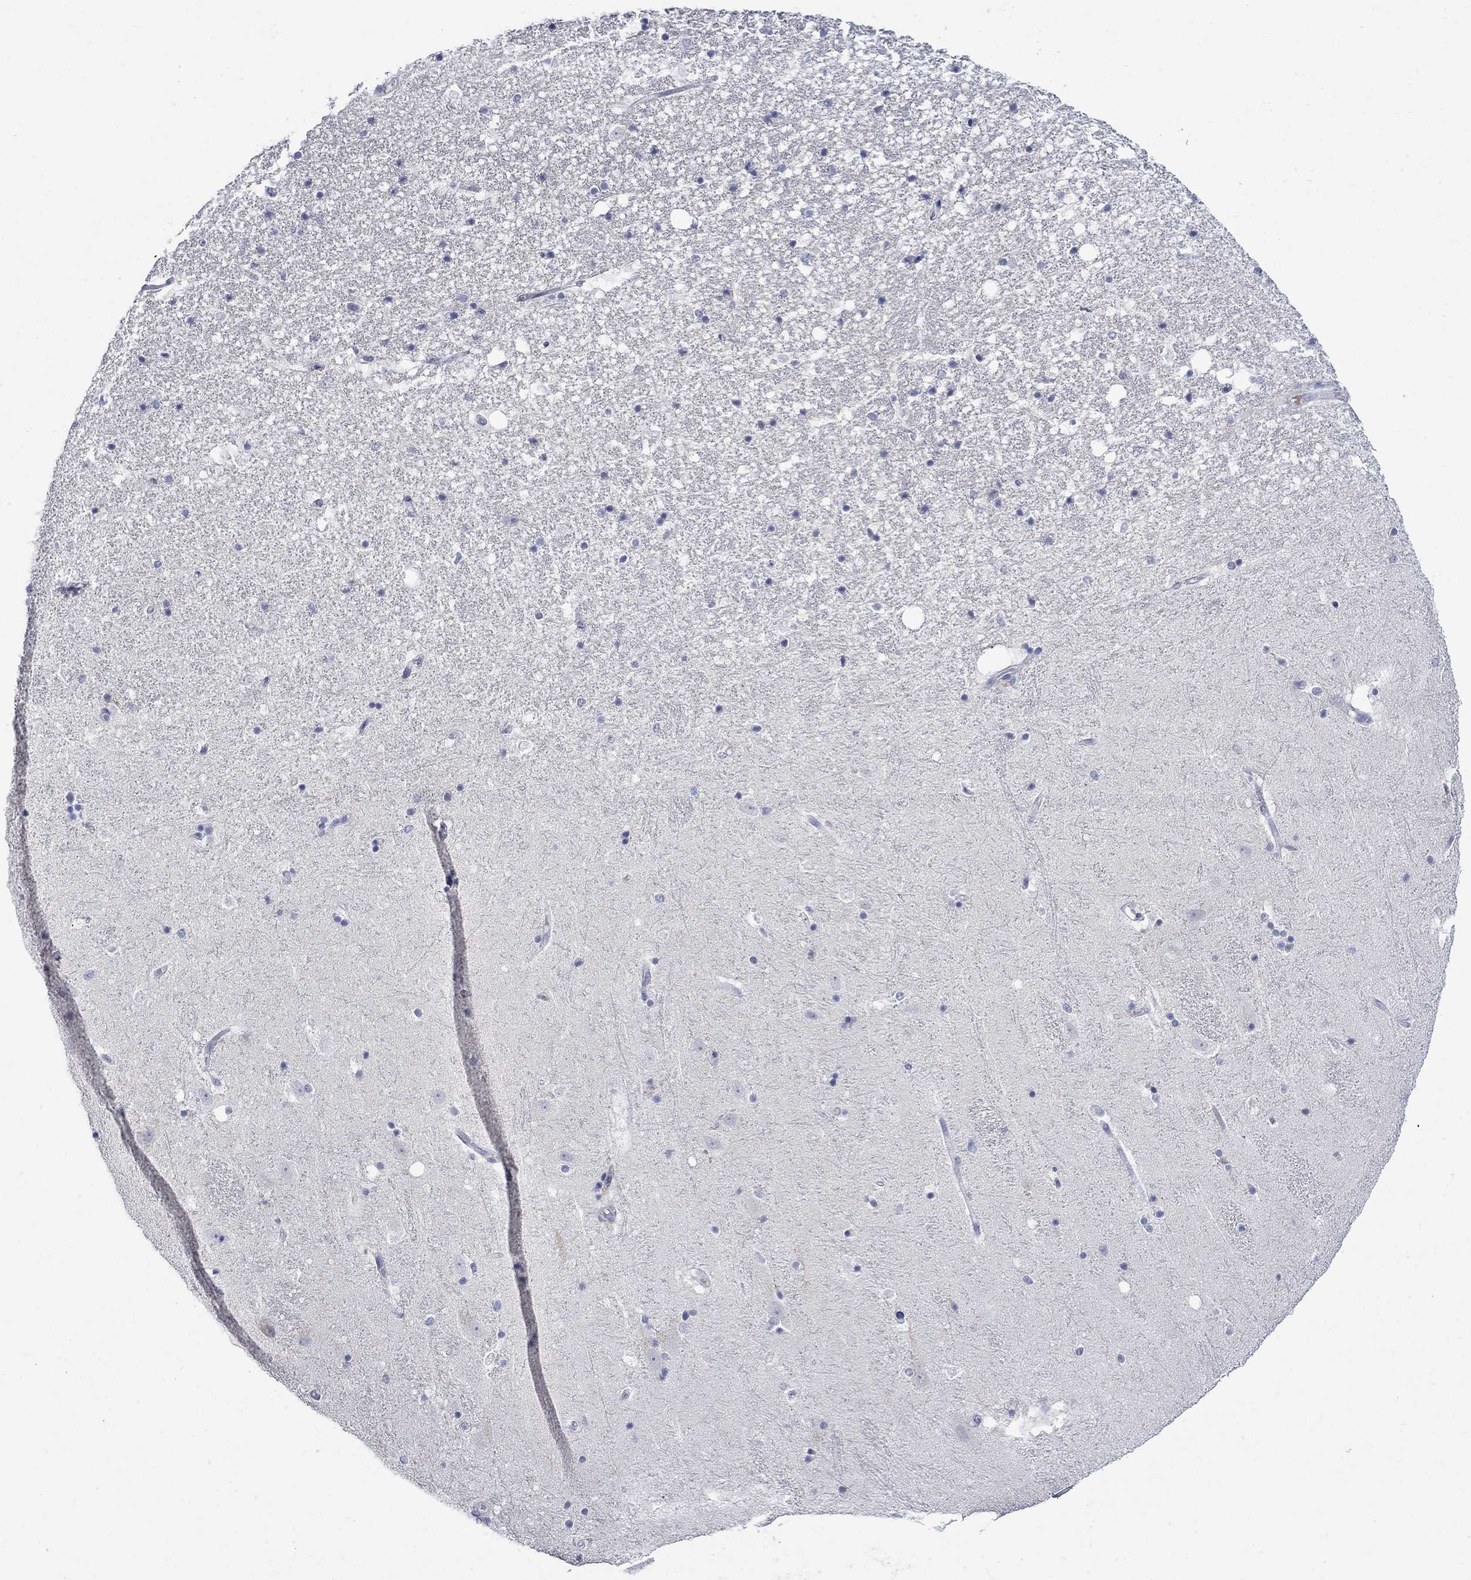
{"staining": {"intensity": "negative", "quantity": "none", "location": "none"}, "tissue": "hippocampus", "cell_type": "Glial cells", "image_type": "normal", "snomed": [{"axis": "morphology", "description": "Normal tissue, NOS"}, {"axis": "topography", "description": "Hippocampus"}], "caption": "An immunohistochemistry (IHC) histopathology image of unremarkable hippocampus is shown. There is no staining in glial cells of hippocampus.", "gene": "DLK1", "patient": {"sex": "male", "age": 49}}